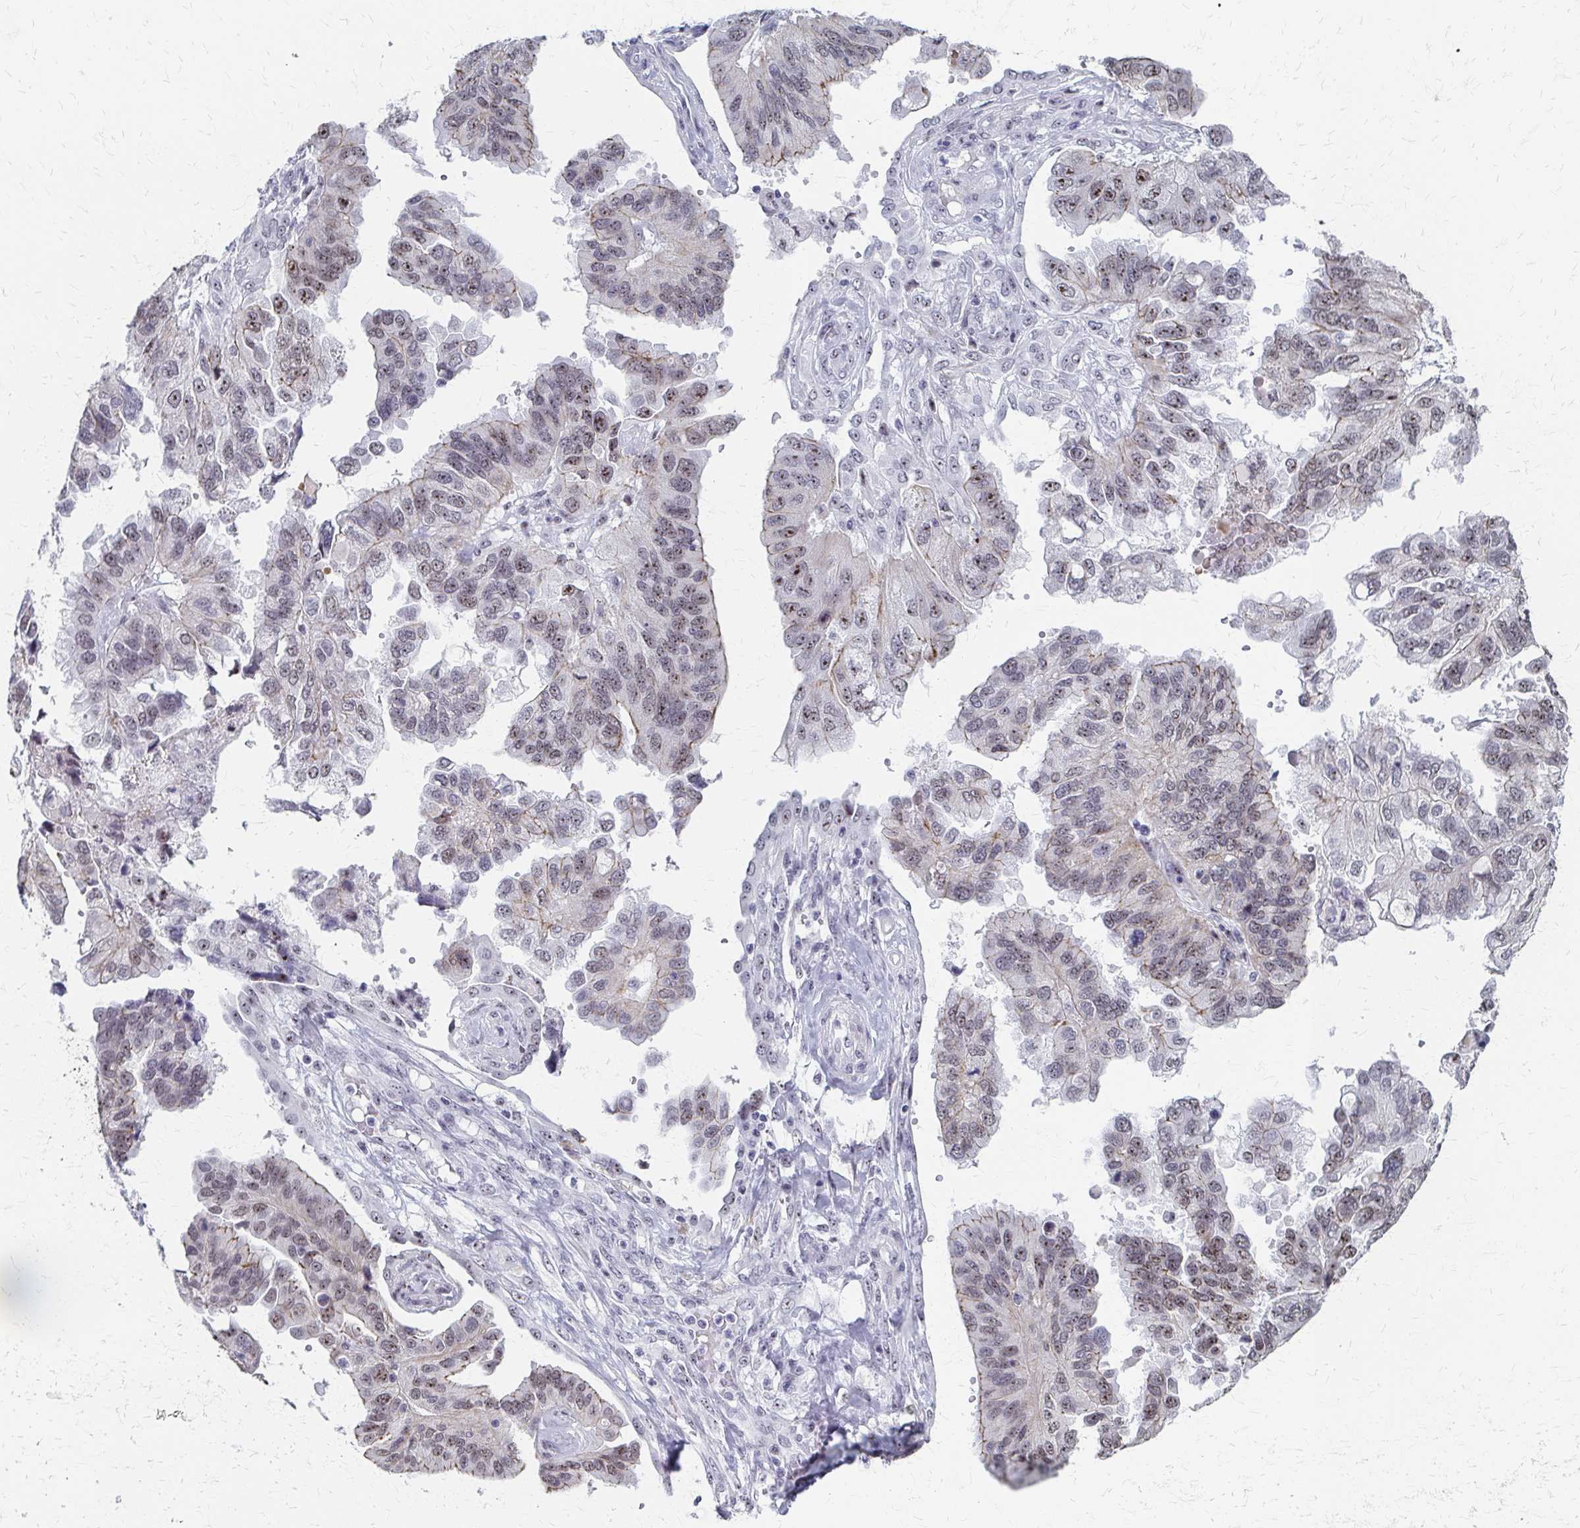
{"staining": {"intensity": "weak", "quantity": "25%-75%", "location": "cytoplasmic/membranous,nuclear"}, "tissue": "ovarian cancer", "cell_type": "Tumor cells", "image_type": "cancer", "snomed": [{"axis": "morphology", "description": "Cystadenocarcinoma, serous, NOS"}, {"axis": "topography", "description": "Ovary"}], "caption": "A micrograph showing weak cytoplasmic/membranous and nuclear expression in approximately 25%-75% of tumor cells in ovarian serous cystadenocarcinoma, as visualized by brown immunohistochemical staining.", "gene": "PES1", "patient": {"sex": "female", "age": 79}}